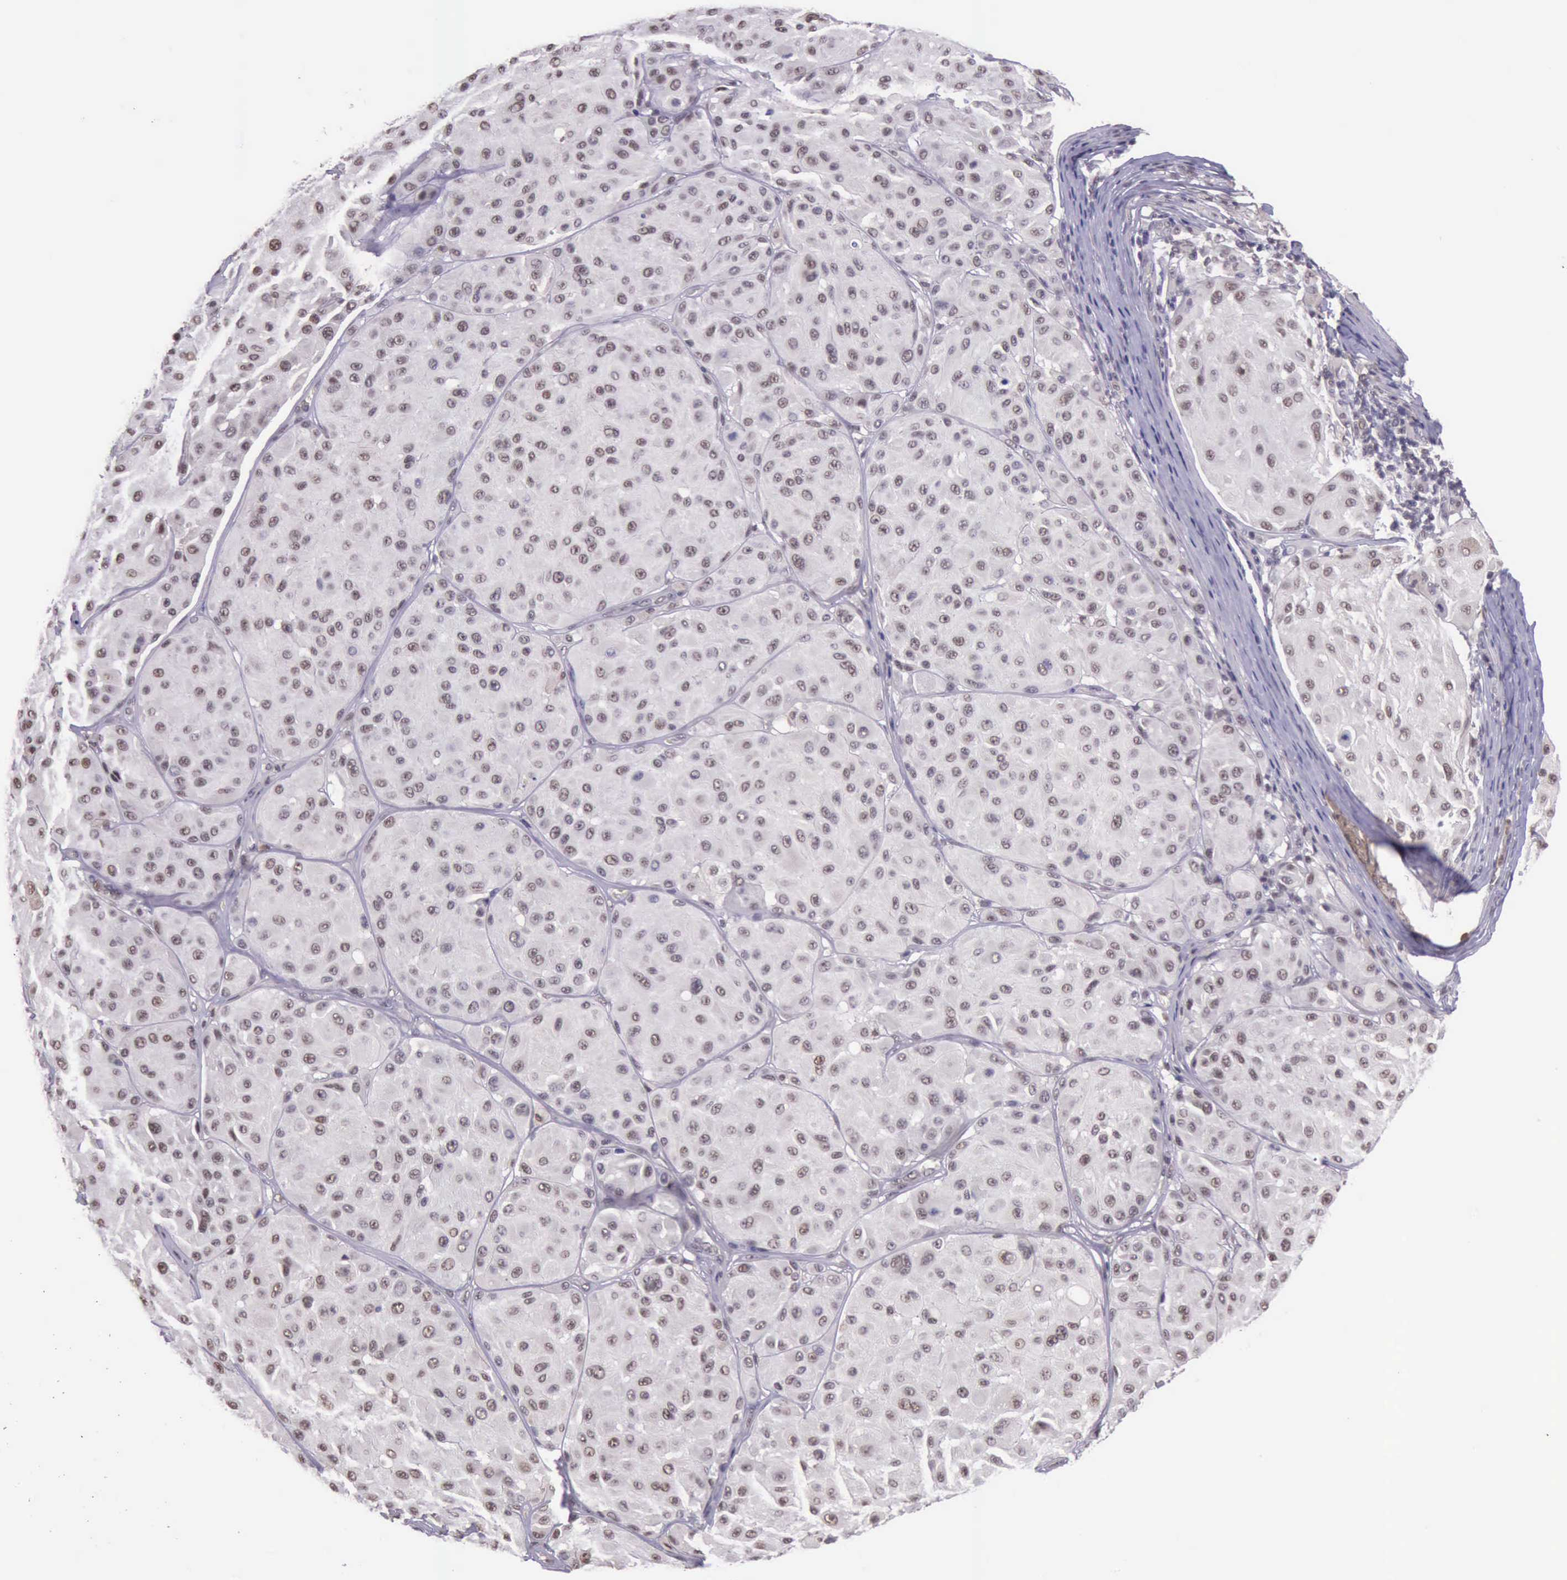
{"staining": {"intensity": "moderate", "quantity": ">75%", "location": "nuclear"}, "tissue": "melanoma", "cell_type": "Tumor cells", "image_type": "cancer", "snomed": [{"axis": "morphology", "description": "Malignant melanoma, NOS"}, {"axis": "topography", "description": "Skin"}], "caption": "DAB (3,3'-diaminobenzidine) immunohistochemical staining of human malignant melanoma reveals moderate nuclear protein positivity in about >75% of tumor cells.", "gene": "PRPF39", "patient": {"sex": "male", "age": 36}}